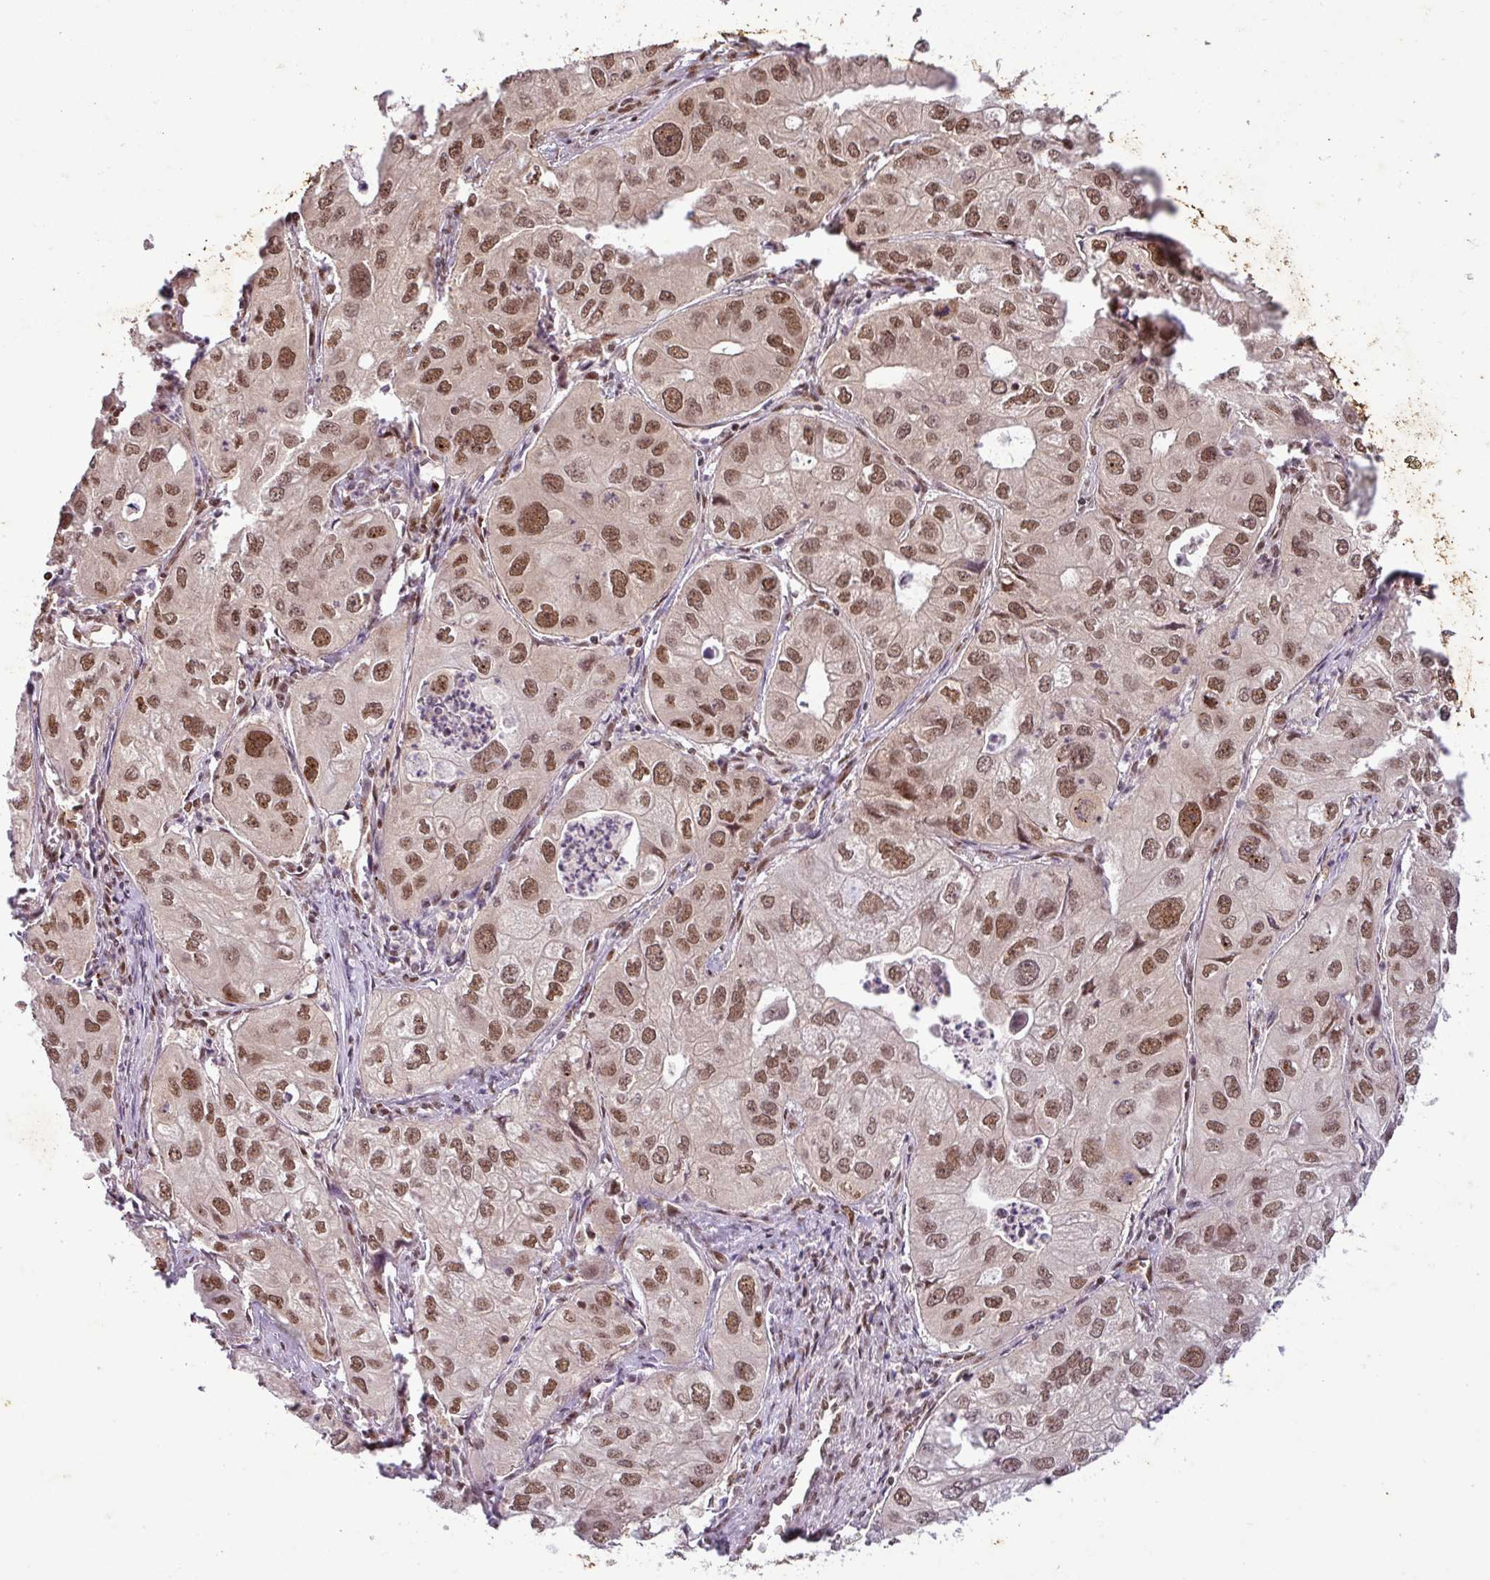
{"staining": {"intensity": "moderate", "quantity": ">75%", "location": "nuclear"}, "tissue": "lung cancer", "cell_type": "Tumor cells", "image_type": "cancer", "snomed": [{"axis": "morphology", "description": "Adenocarcinoma, NOS"}, {"axis": "topography", "description": "Lung"}], "caption": "Immunohistochemistry (IHC) staining of lung cancer, which reveals medium levels of moderate nuclear positivity in about >75% of tumor cells indicating moderate nuclear protein expression. The staining was performed using DAB (brown) for protein detection and nuclei were counterstained in hematoxylin (blue).", "gene": "SRSF2", "patient": {"sex": "male", "age": 48}}